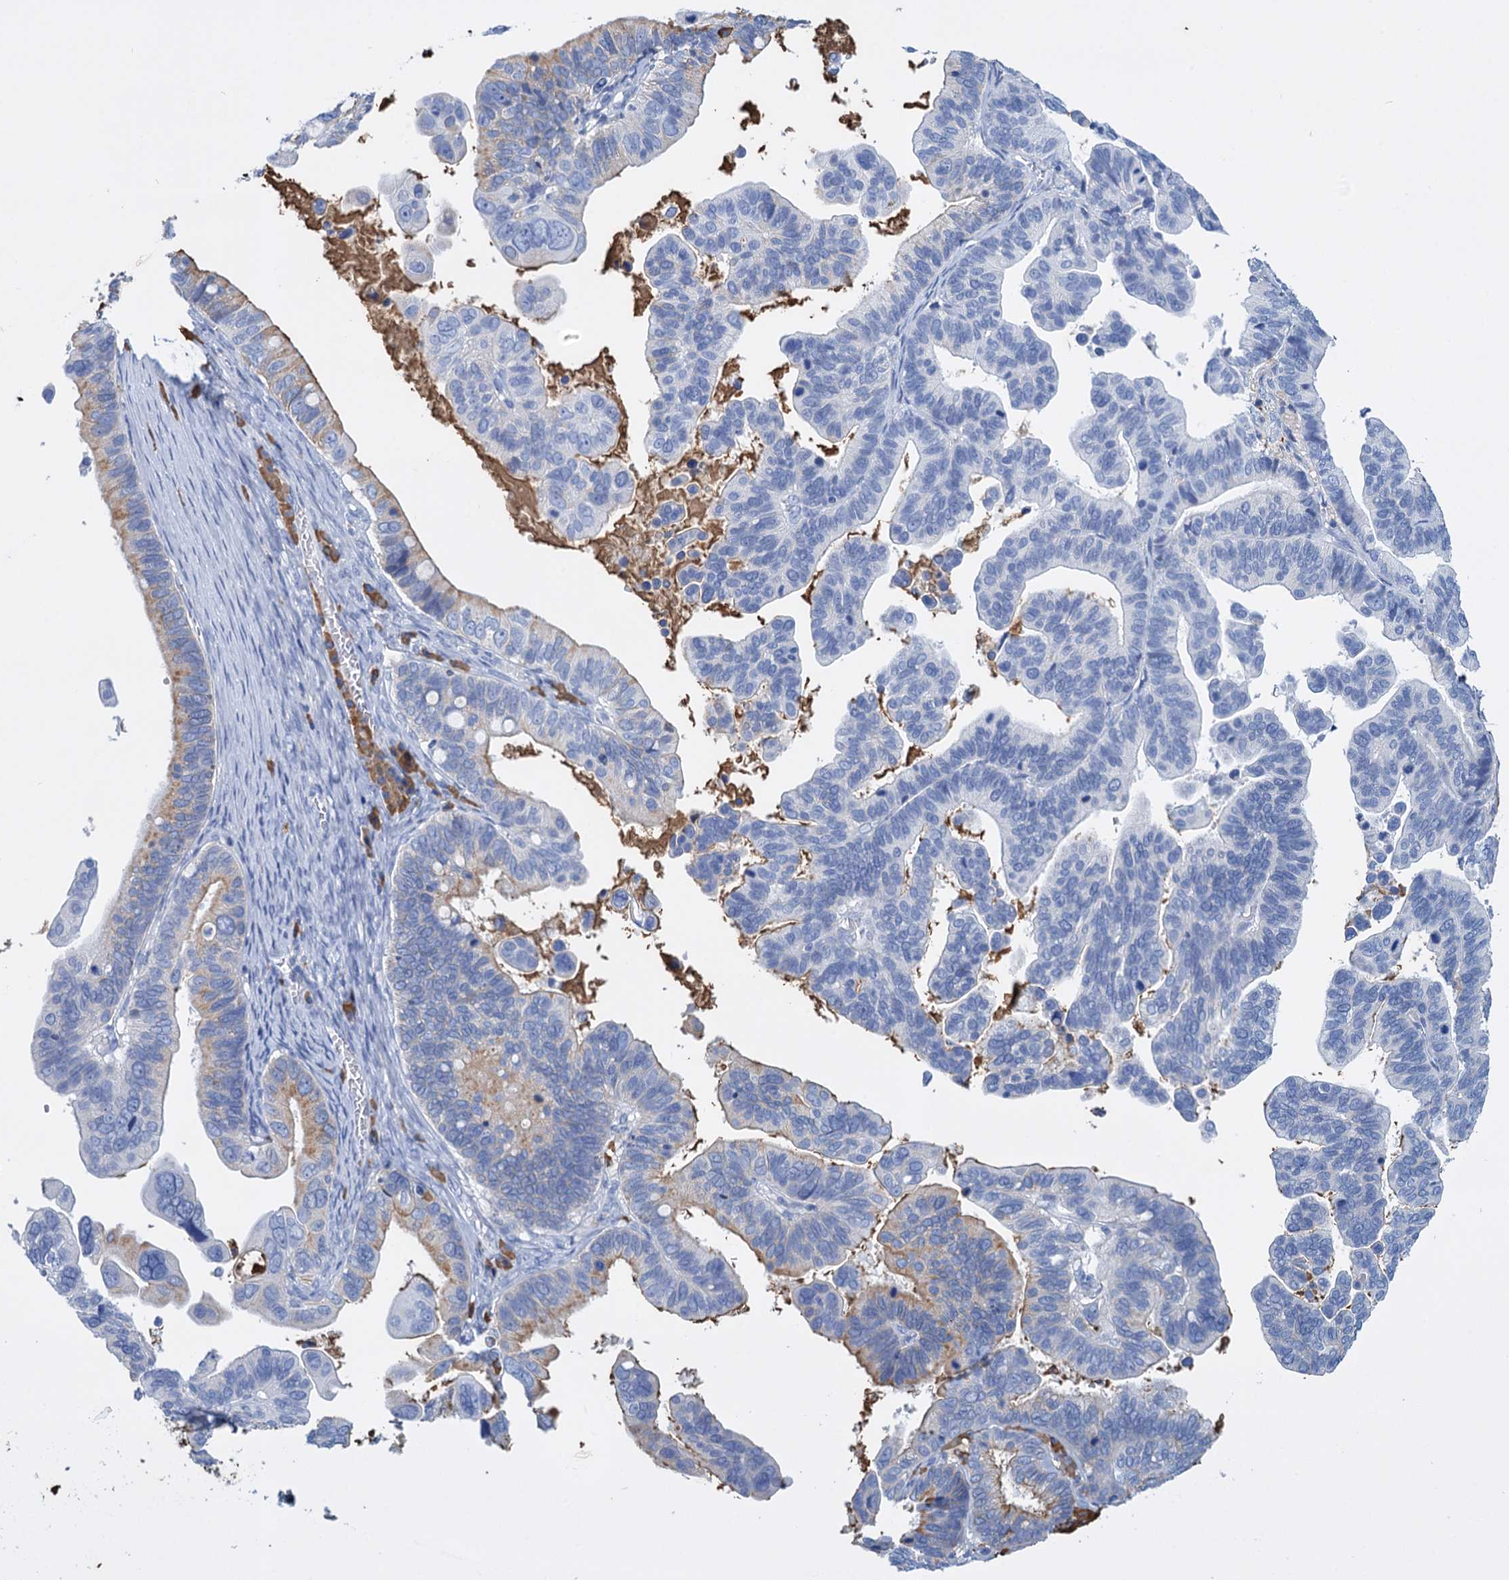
{"staining": {"intensity": "moderate", "quantity": "<25%", "location": "cytoplasmic/membranous"}, "tissue": "ovarian cancer", "cell_type": "Tumor cells", "image_type": "cancer", "snomed": [{"axis": "morphology", "description": "Cystadenocarcinoma, serous, NOS"}, {"axis": "topography", "description": "Ovary"}], "caption": "The histopathology image exhibits a brown stain indicating the presence of a protein in the cytoplasmic/membranous of tumor cells in serous cystadenocarcinoma (ovarian). The staining is performed using DAB brown chromogen to label protein expression. The nuclei are counter-stained blue using hematoxylin.", "gene": "FBXW12", "patient": {"sex": "female", "age": 56}}